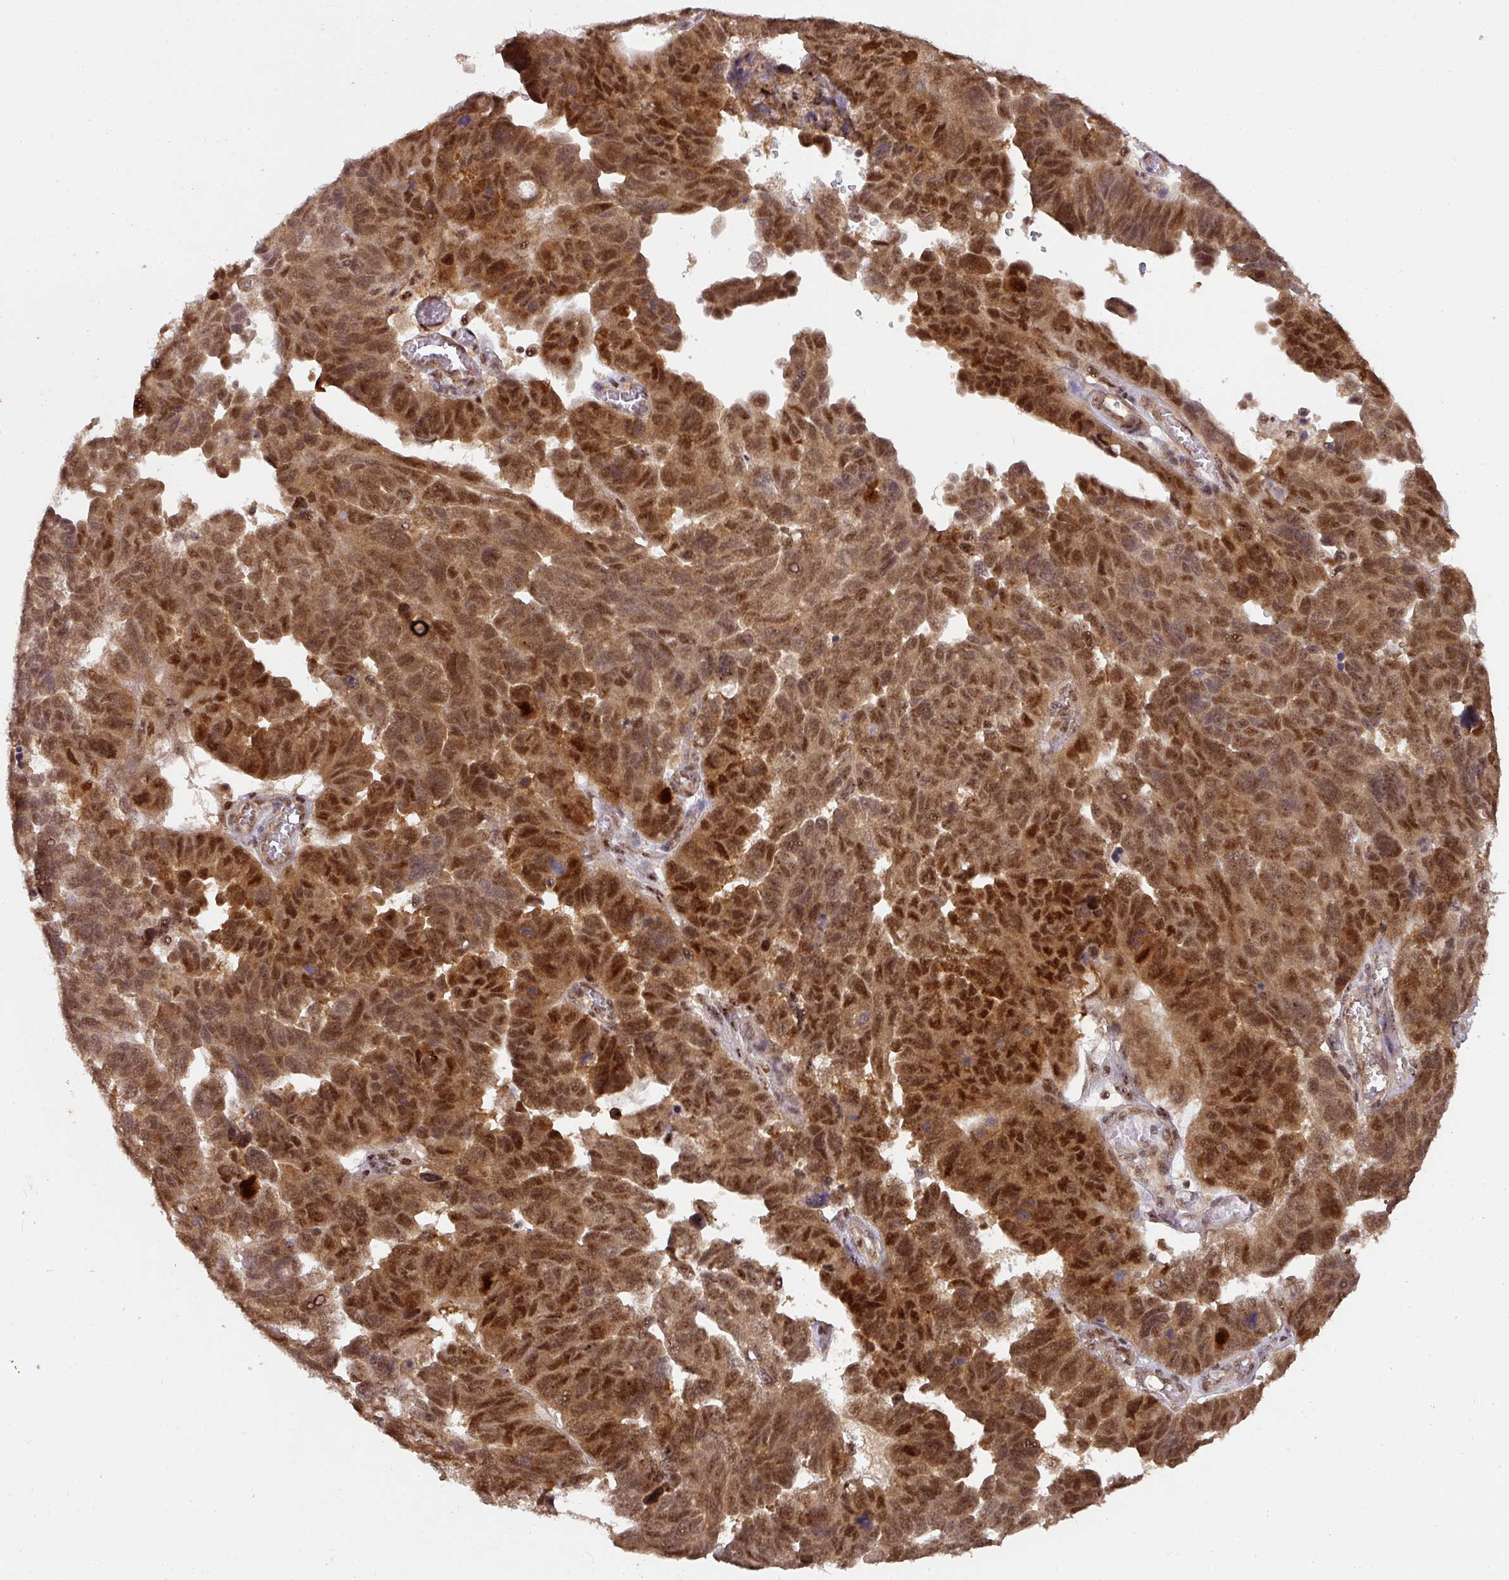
{"staining": {"intensity": "strong", "quantity": ">75%", "location": "cytoplasmic/membranous,nuclear"}, "tissue": "ovarian cancer", "cell_type": "Tumor cells", "image_type": "cancer", "snomed": [{"axis": "morphology", "description": "Cystadenocarcinoma, serous, NOS"}, {"axis": "topography", "description": "Ovary"}], "caption": "Ovarian cancer was stained to show a protein in brown. There is high levels of strong cytoplasmic/membranous and nuclear staining in approximately >75% of tumor cells.", "gene": "RANBP9", "patient": {"sex": "female", "age": 64}}